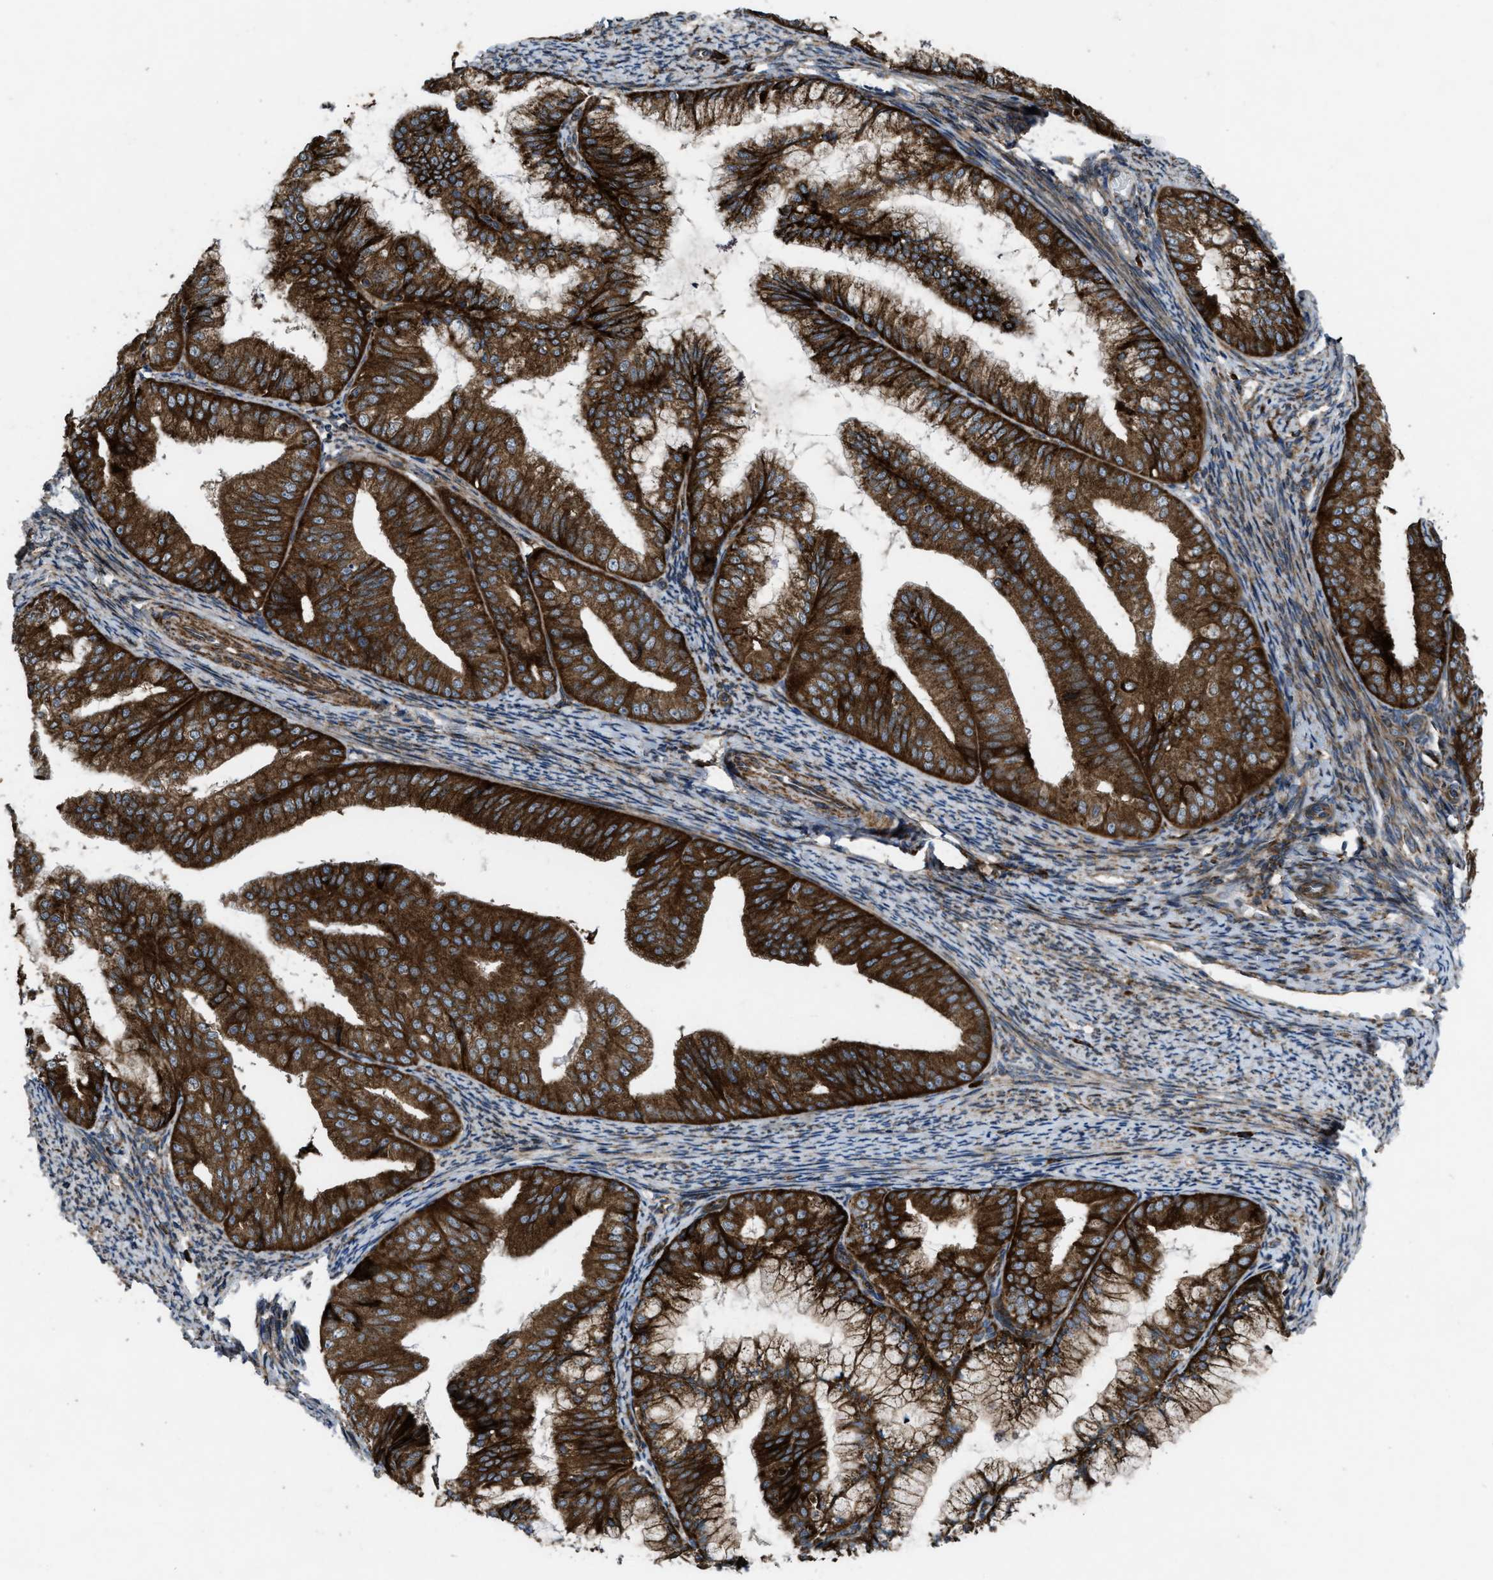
{"staining": {"intensity": "strong", "quantity": ">75%", "location": "cytoplasmic/membranous"}, "tissue": "endometrial cancer", "cell_type": "Tumor cells", "image_type": "cancer", "snomed": [{"axis": "morphology", "description": "Adenocarcinoma, NOS"}, {"axis": "topography", "description": "Endometrium"}], "caption": "Human endometrial adenocarcinoma stained with a brown dye demonstrates strong cytoplasmic/membranous positive positivity in about >75% of tumor cells.", "gene": "PER3", "patient": {"sex": "female", "age": 63}}